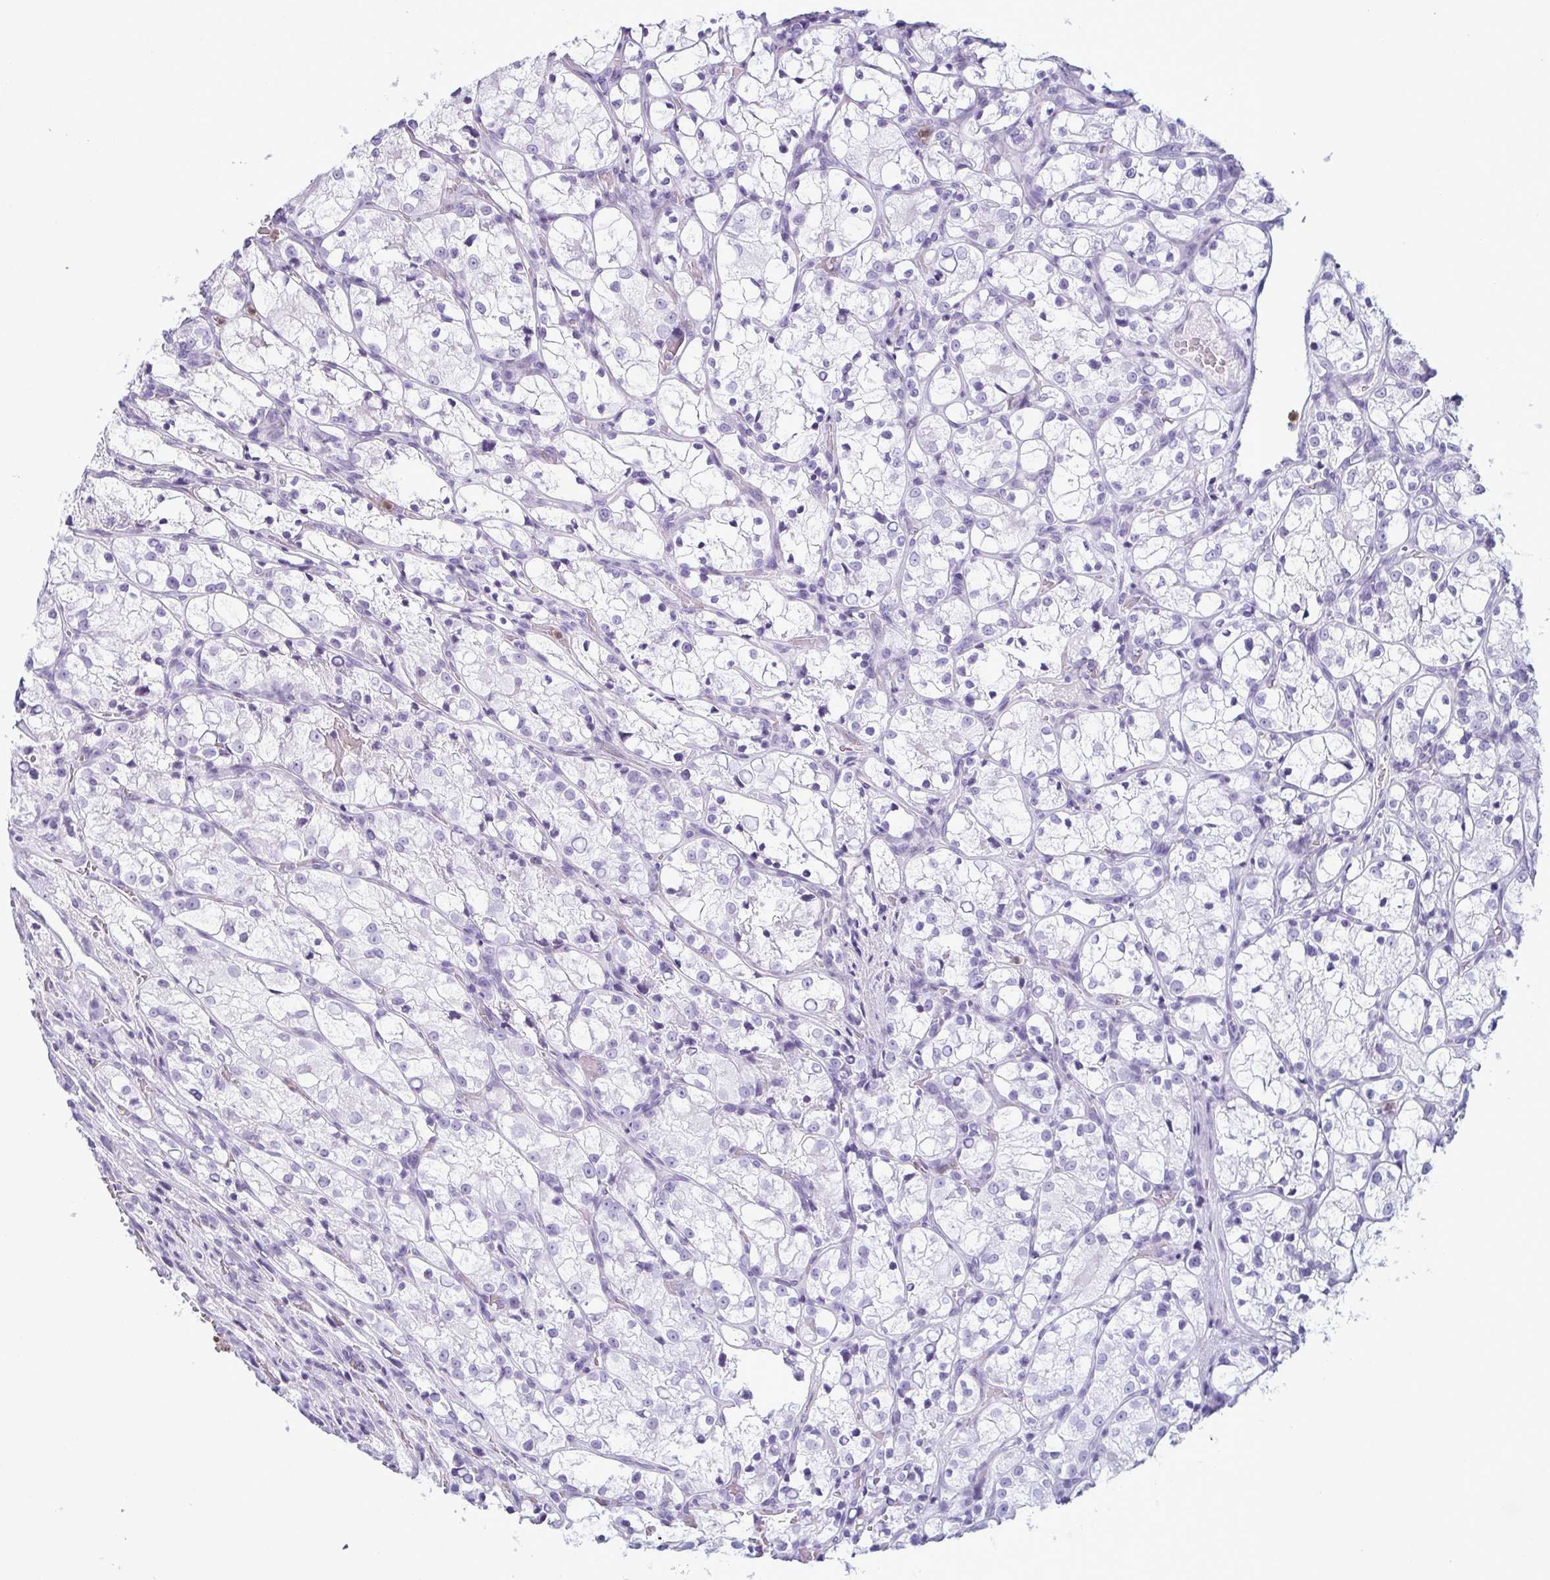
{"staining": {"intensity": "negative", "quantity": "none", "location": "none"}, "tissue": "renal cancer", "cell_type": "Tumor cells", "image_type": "cancer", "snomed": [{"axis": "morphology", "description": "Adenocarcinoma, NOS"}, {"axis": "topography", "description": "Kidney"}], "caption": "This is a photomicrograph of immunohistochemistry staining of adenocarcinoma (renal), which shows no expression in tumor cells.", "gene": "CDA", "patient": {"sex": "female", "age": 69}}